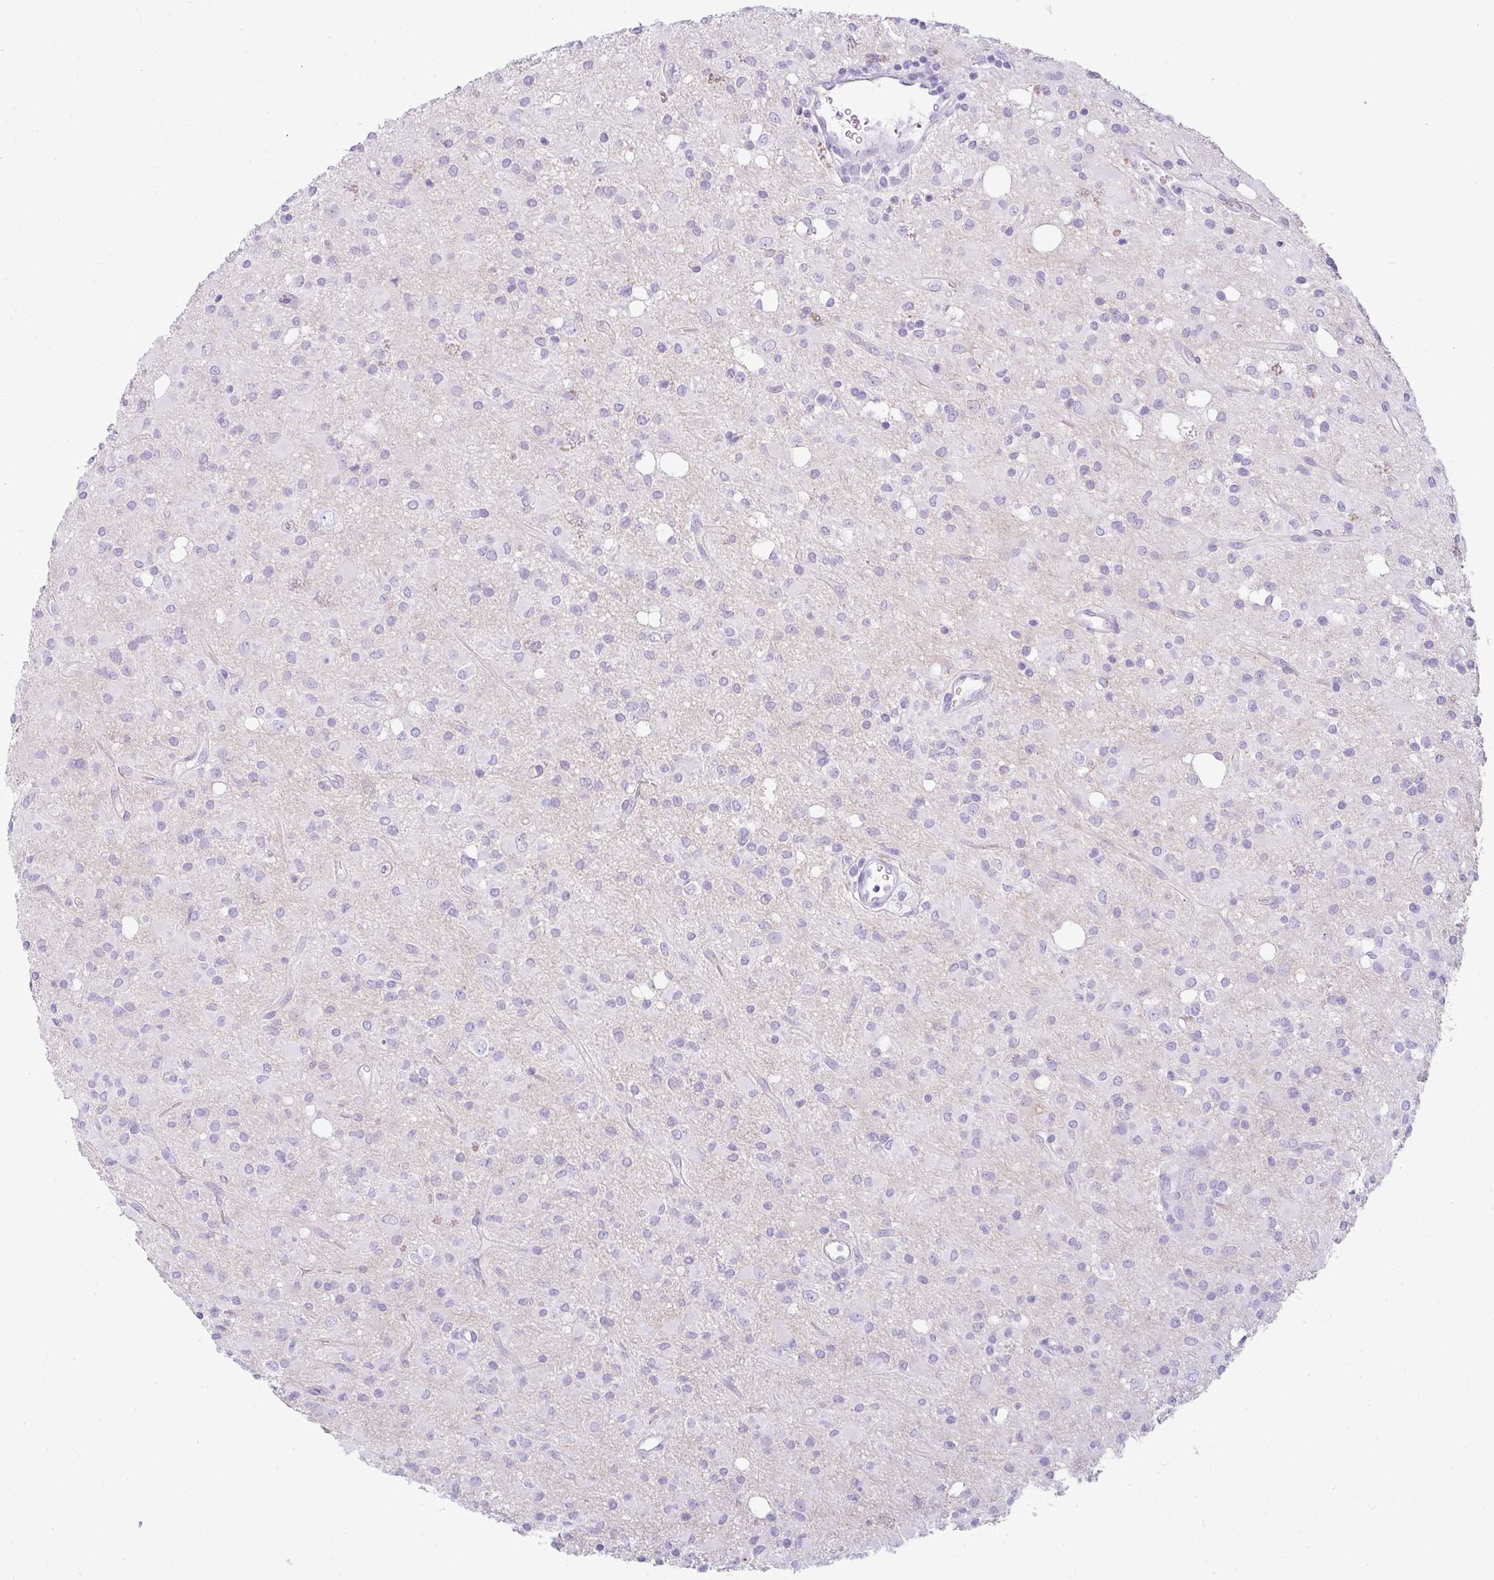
{"staining": {"intensity": "negative", "quantity": "none", "location": "none"}, "tissue": "glioma", "cell_type": "Tumor cells", "image_type": "cancer", "snomed": [{"axis": "morphology", "description": "Glioma, malignant, Low grade"}, {"axis": "topography", "description": "Brain"}], "caption": "This is an immunohistochemistry (IHC) histopathology image of glioma. There is no positivity in tumor cells.", "gene": "RASL10A", "patient": {"sex": "female", "age": 33}}